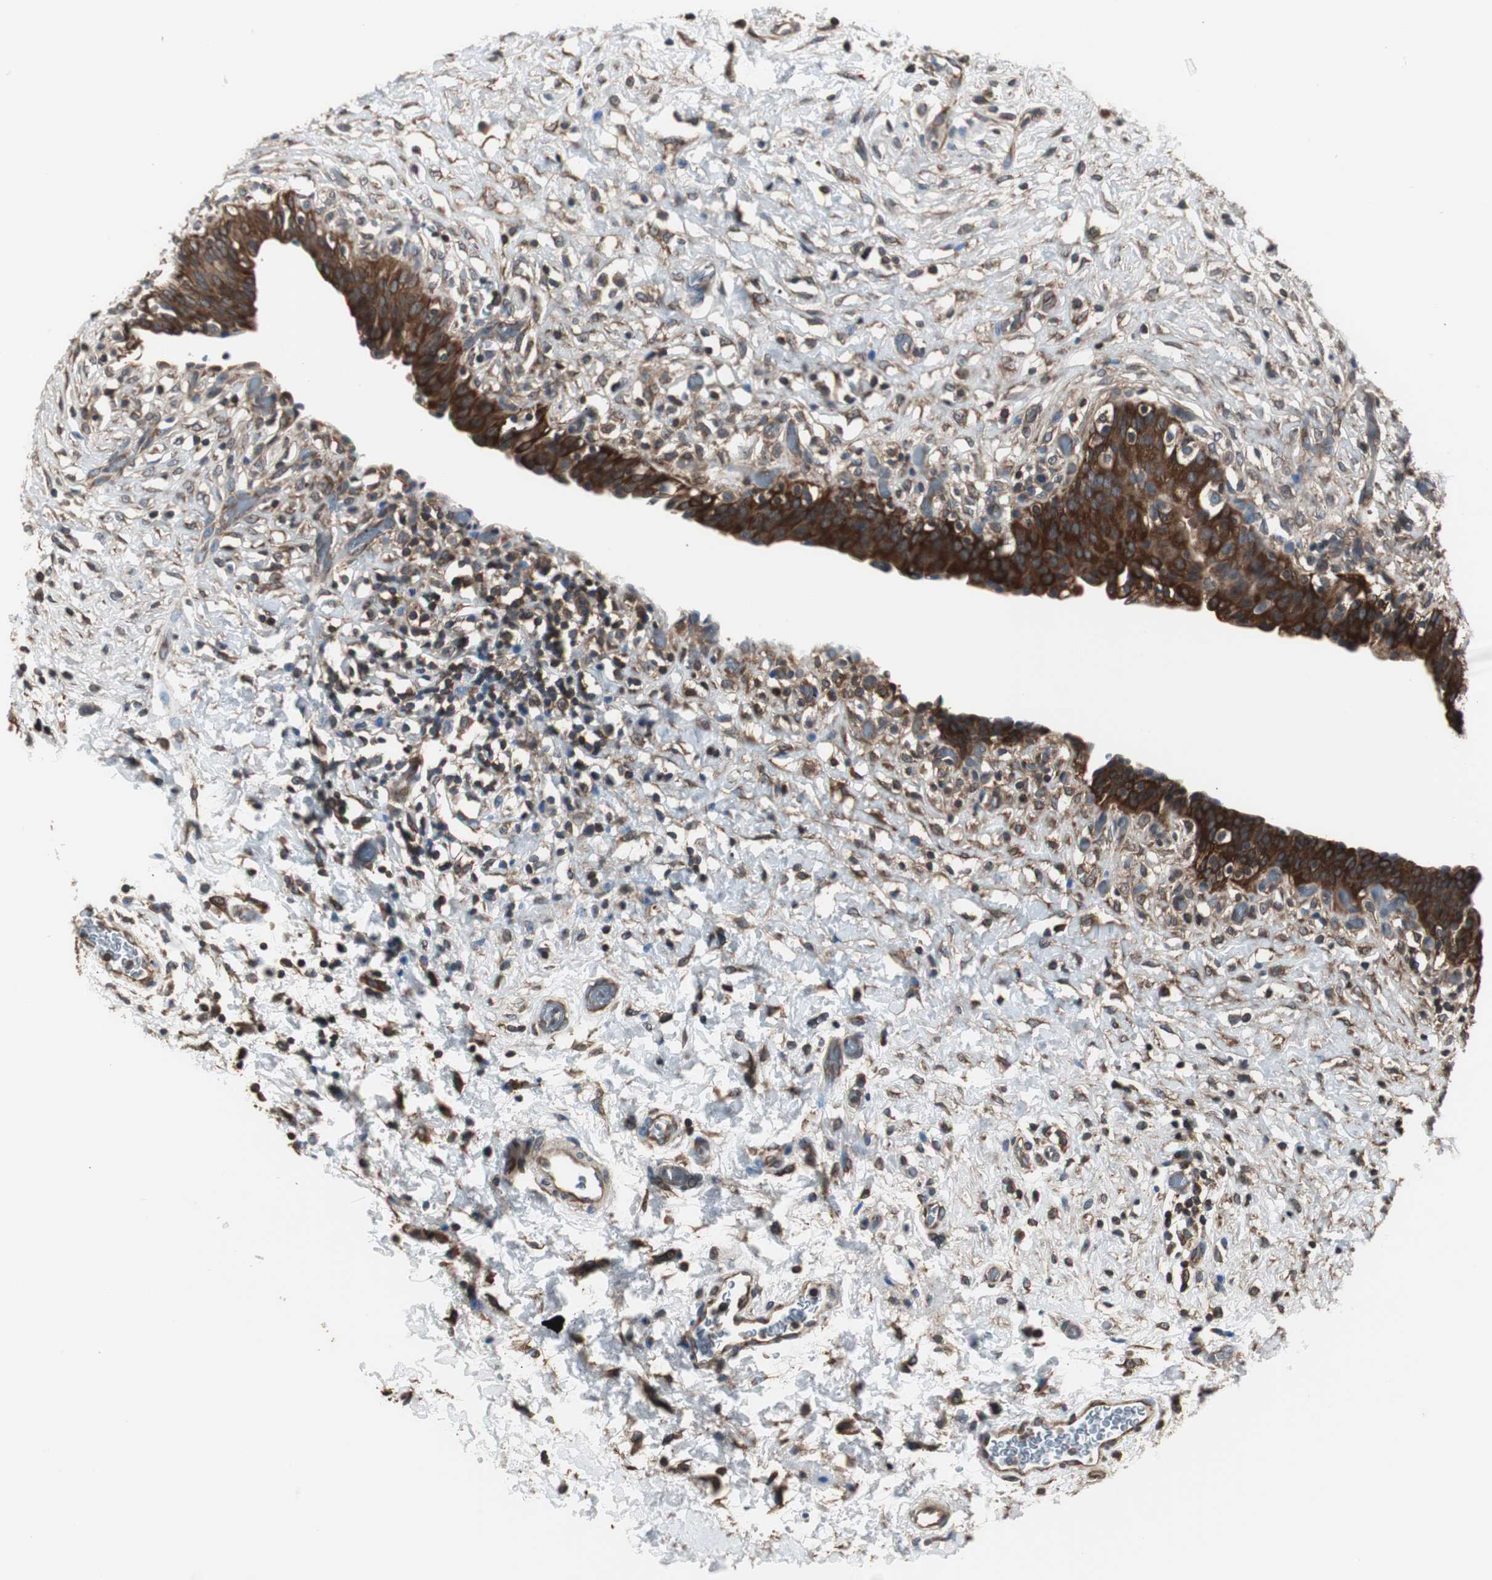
{"staining": {"intensity": "strong", "quantity": ">75%", "location": "cytoplasmic/membranous"}, "tissue": "urinary bladder", "cell_type": "Urothelial cells", "image_type": "normal", "snomed": [{"axis": "morphology", "description": "Normal tissue, NOS"}, {"axis": "topography", "description": "Urinary bladder"}], "caption": "DAB (3,3'-diaminobenzidine) immunohistochemical staining of unremarkable urinary bladder exhibits strong cytoplasmic/membranous protein expression in about >75% of urothelial cells. The protein is shown in brown color, while the nuclei are stained blue.", "gene": "CAPNS1", "patient": {"sex": "male", "age": 51}}